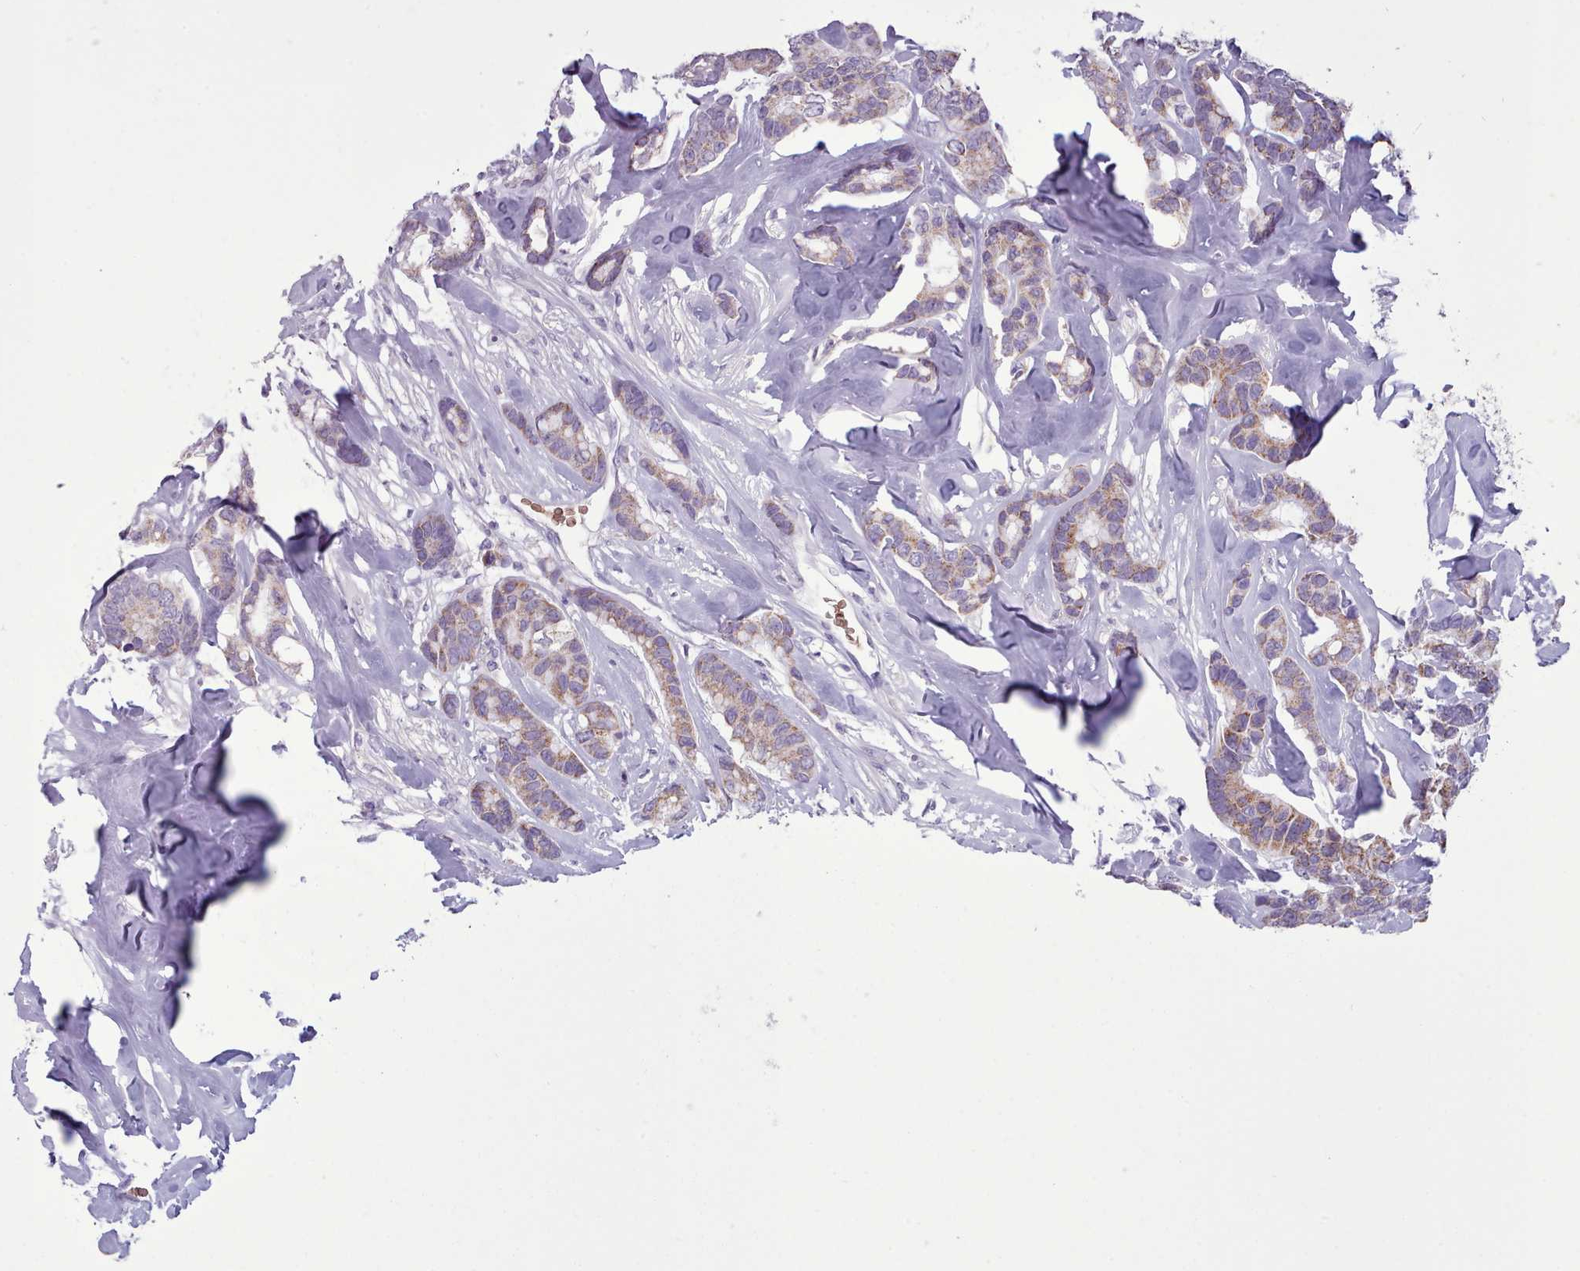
{"staining": {"intensity": "moderate", "quantity": "<25%", "location": "cytoplasmic/membranous"}, "tissue": "breast cancer", "cell_type": "Tumor cells", "image_type": "cancer", "snomed": [{"axis": "morphology", "description": "Duct carcinoma"}, {"axis": "topography", "description": "Breast"}], "caption": "Protein analysis of invasive ductal carcinoma (breast) tissue displays moderate cytoplasmic/membranous expression in approximately <25% of tumor cells. The staining is performed using DAB brown chromogen to label protein expression. The nuclei are counter-stained blue using hematoxylin.", "gene": "AK4", "patient": {"sex": "female", "age": 87}}